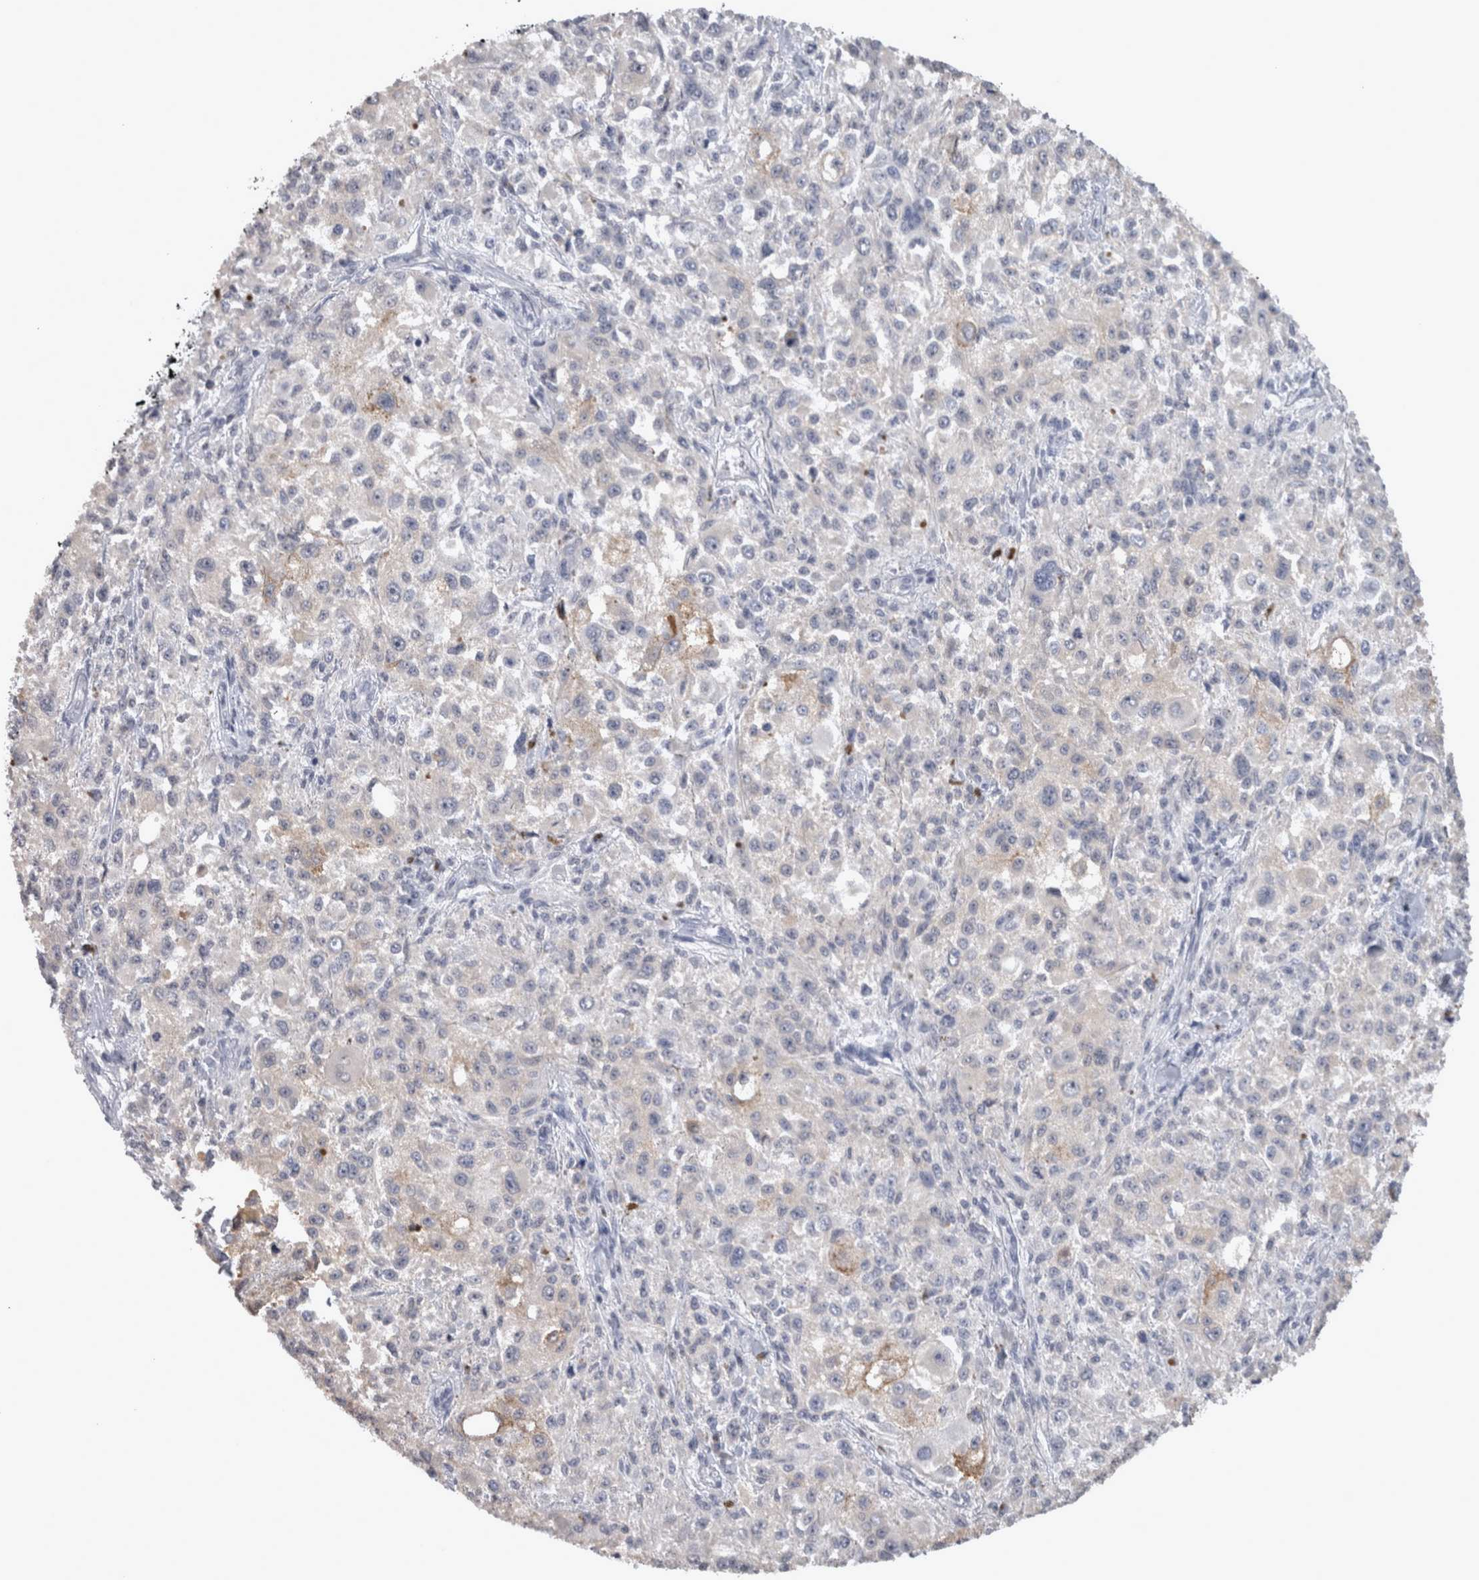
{"staining": {"intensity": "negative", "quantity": "none", "location": "none"}, "tissue": "melanoma", "cell_type": "Tumor cells", "image_type": "cancer", "snomed": [{"axis": "morphology", "description": "Necrosis, NOS"}, {"axis": "morphology", "description": "Malignant melanoma, NOS"}, {"axis": "topography", "description": "Skin"}], "caption": "Melanoma was stained to show a protein in brown. There is no significant staining in tumor cells.", "gene": "TCAP", "patient": {"sex": "female", "age": 87}}